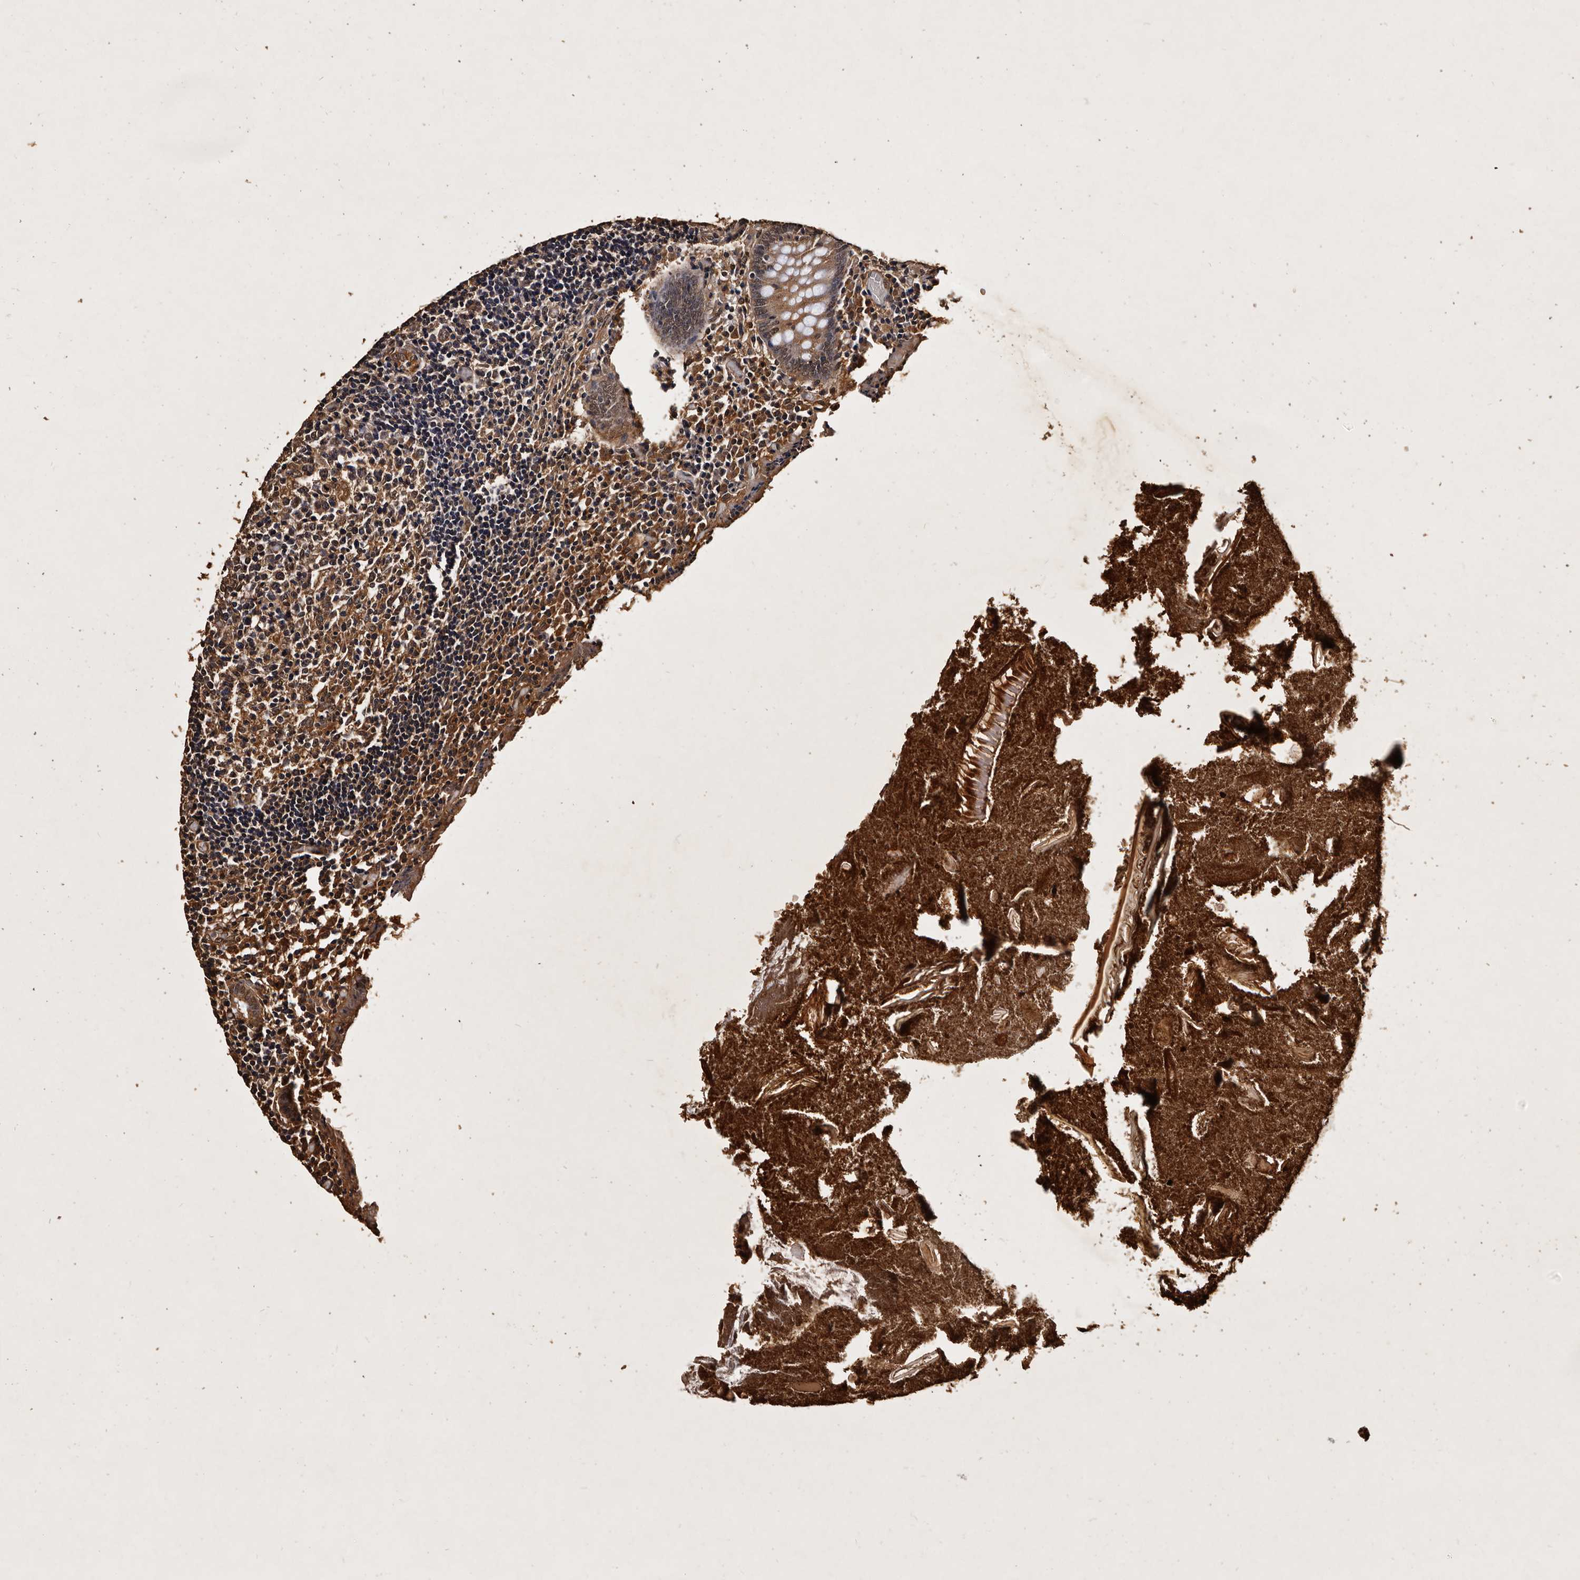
{"staining": {"intensity": "strong", "quantity": ">75%", "location": "cytoplasmic/membranous,nuclear"}, "tissue": "appendix", "cell_type": "Glandular cells", "image_type": "normal", "snomed": [{"axis": "morphology", "description": "Normal tissue, NOS"}, {"axis": "topography", "description": "Appendix"}], "caption": "DAB (3,3'-diaminobenzidine) immunohistochemical staining of unremarkable appendix exhibits strong cytoplasmic/membranous,nuclear protein expression in about >75% of glandular cells.", "gene": "PARS2", "patient": {"sex": "female", "age": 17}}